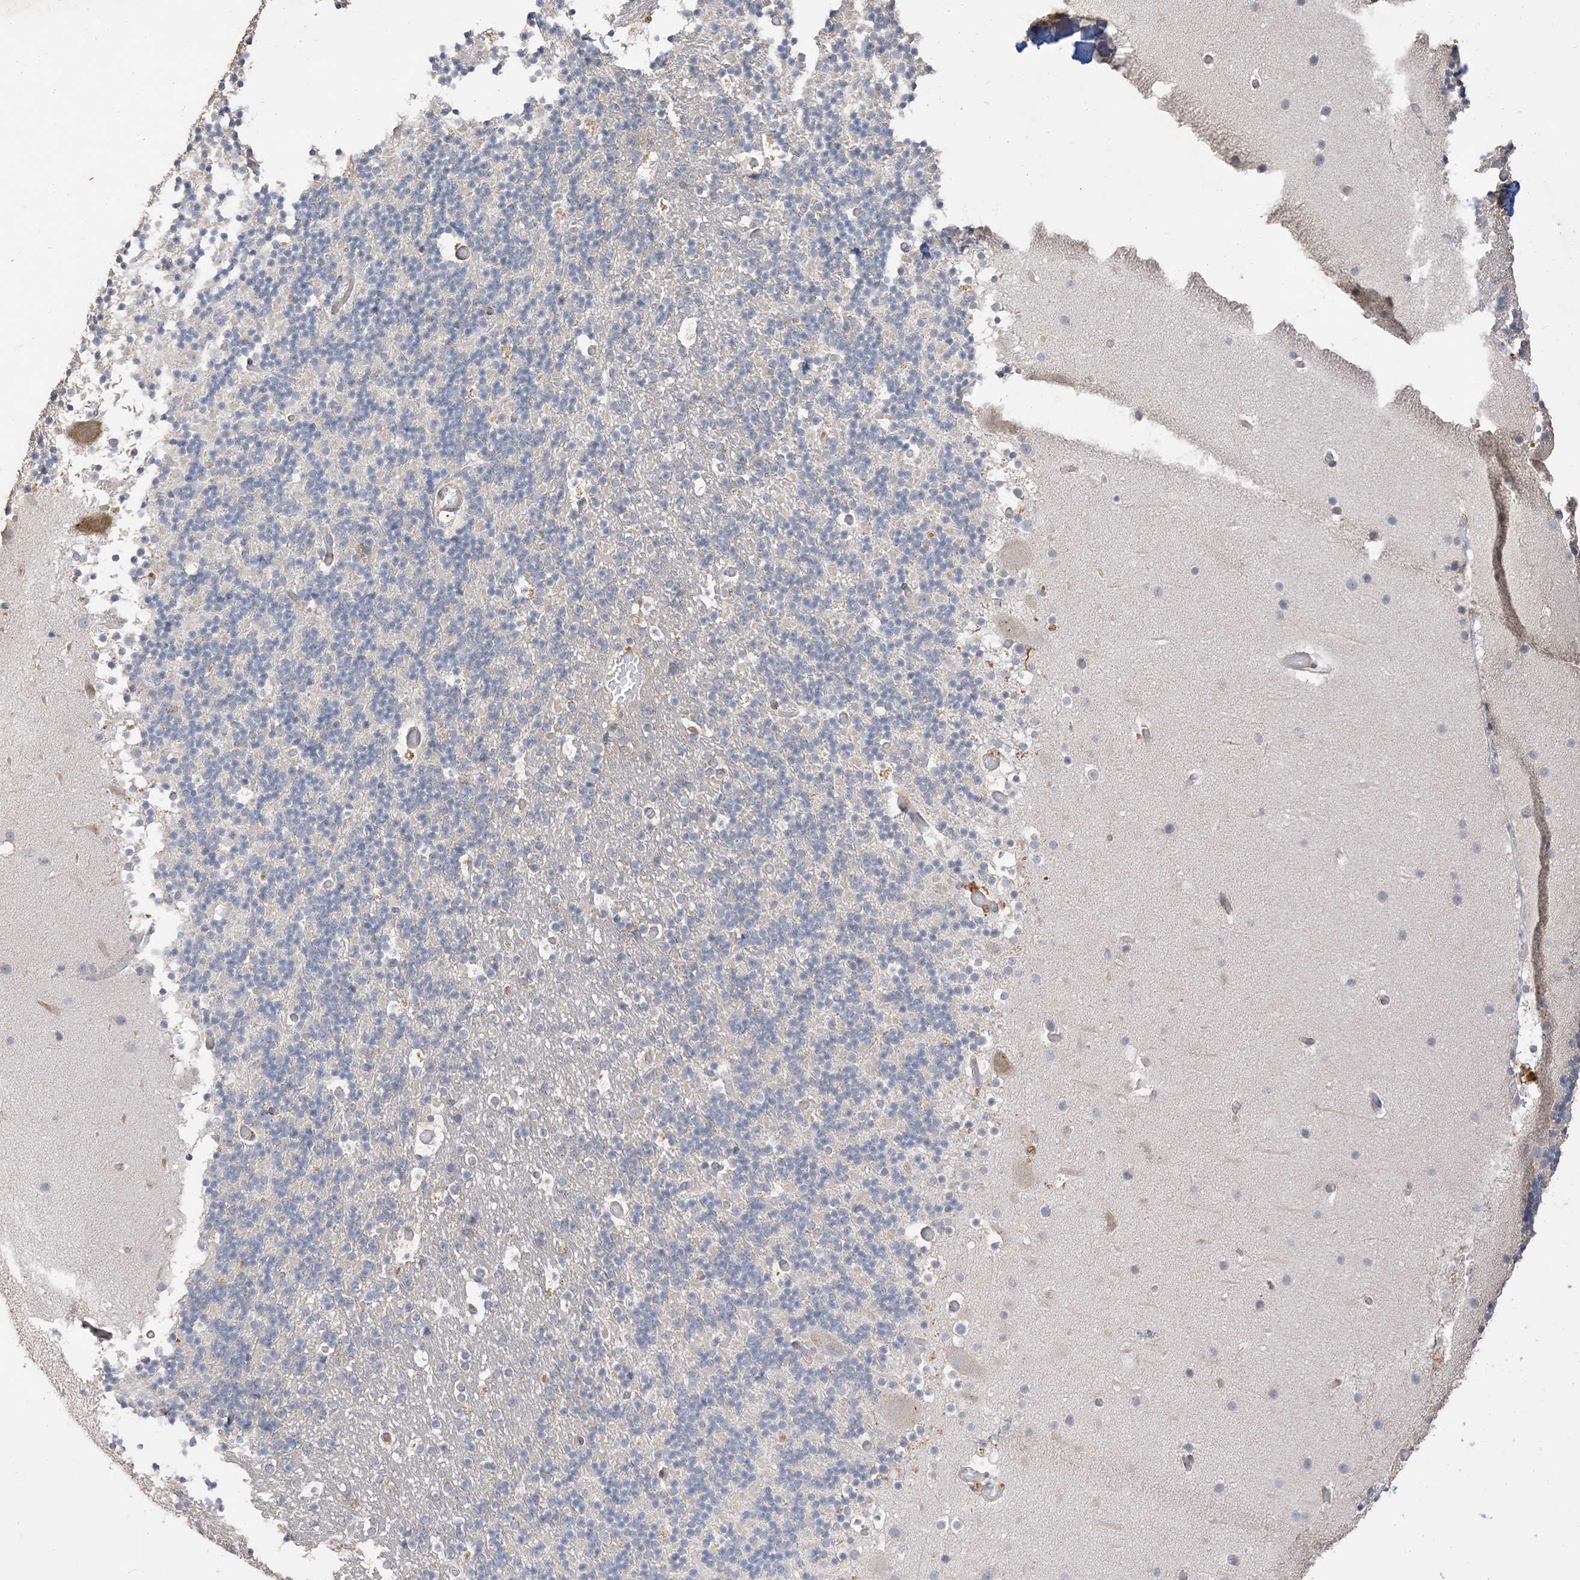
{"staining": {"intensity": "negative", "quantity": "none", "location": "none"}, "tissue": "cerebellum", "cell_type": "Cells in granular layer", "image_type": "normal", "snomed": [{"axis": "morphology", "description": "Normal tissue, NOS"}, {"axis": "topography", "description": "Cerebellum"}], "caption": "A micrograph of human cerebellum is negative for staining in cells in granular layer. (Stains: DAB immunohistochemistry with hematoxylin counter stain, Microscopy: brightfield microscopy at high magnification).", "gene": "RNF175", "patient": {"sex": "male", "age": 57}}